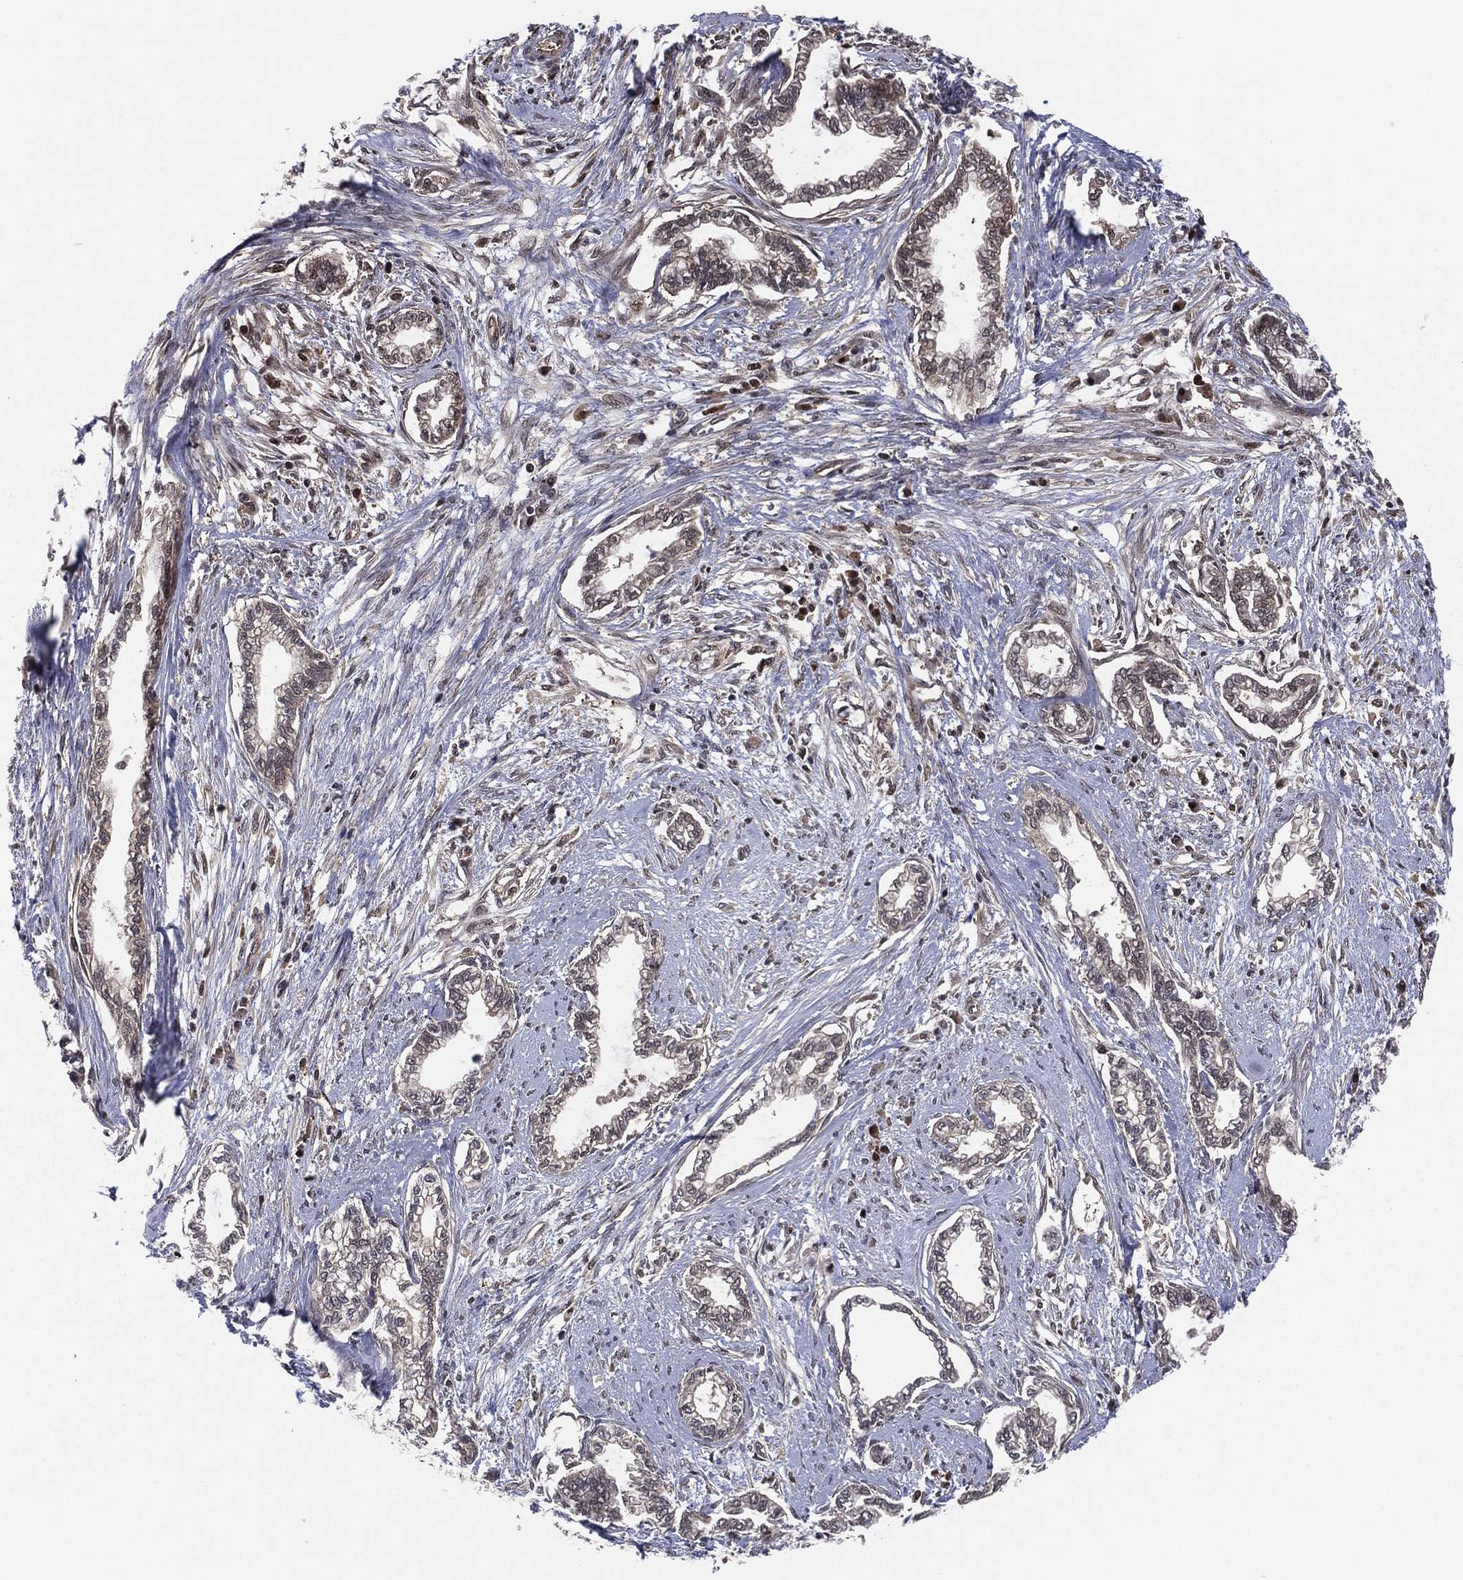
{"staining": {"intensity": "moderate", "quantity": "25%-75%", "location": "cytoplasmic/membranous"}, "tissue": "cervical cancer", "cell_type": "Tumor cells", "image_type": "cancer", "snomed": [{"axis": "morphology", "description": "Adenocarcinoma, NOS"}, {"axis": "topography", "description": "Cervix"}], "caption": "Immunohistochemical staining of human cervical adenocarcinoma demonstrates medium levels of moderate cytoplasmic/membranous expression in about 25%-75% of tumor cells.", "gene": "ICOSLG", "patient": {"sex": "female", "age": 62}}